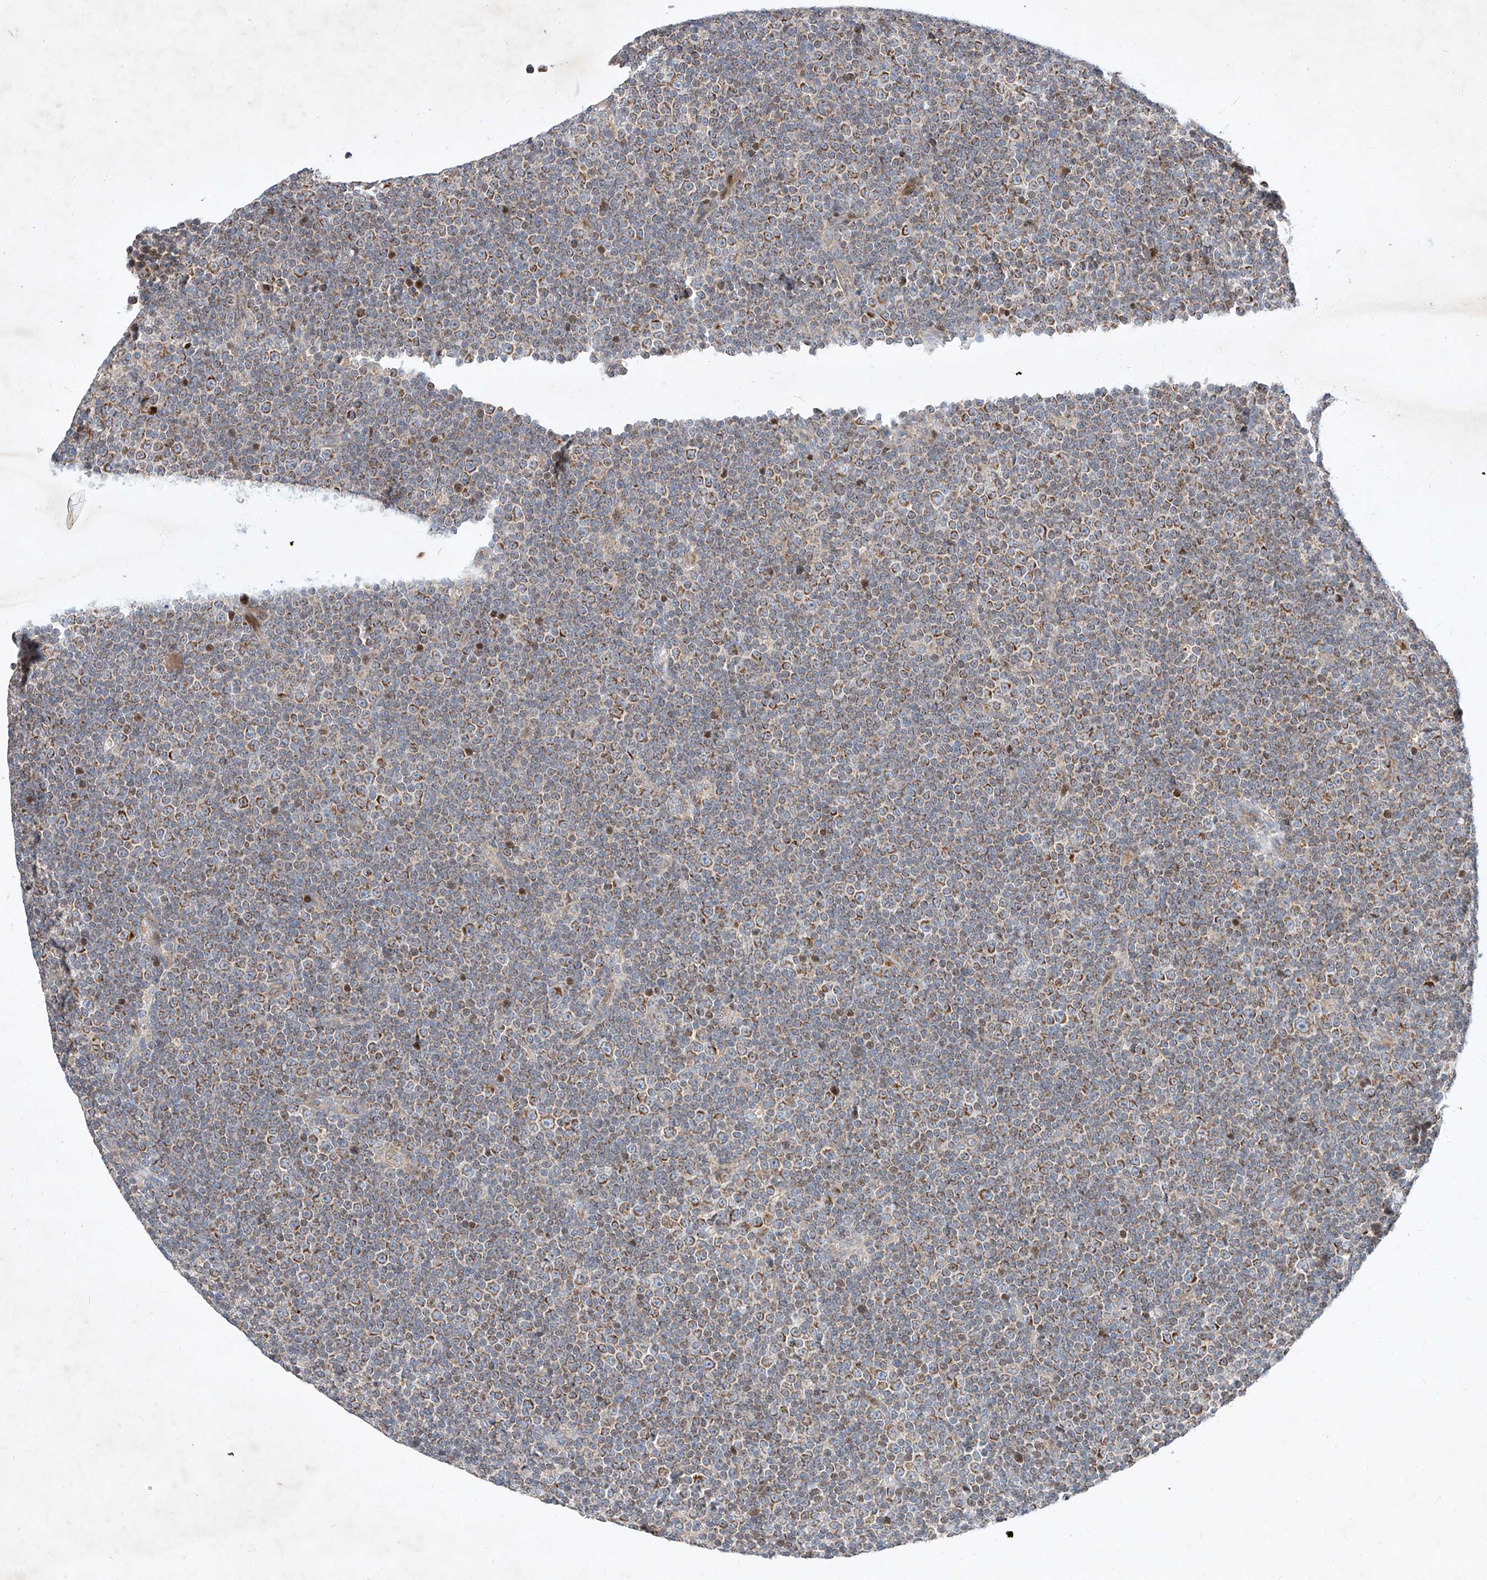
{"staining": {"intensity": "moderate", "quantity": ">75%", "location": "cytoplasmic/membranous"}, "tissue": "lymphoma", "cell_type": "Tumor cells", "image_type": "cancer", "snomed": [{"axis": "morphology", "description": "Malignant lymphoma, non-Hodgkin's type, Low grade"}, {"axis": "topography", "description": "Lymph node"}], "caption": "Lymphoma tissue shows moderate cytoplasmic/membranous expression in approximately >75% of tumor cells, visualized by immunohistochemistry.", "gene": "OSGEPL1", "patient": {"sex": "female", "age": 67}}